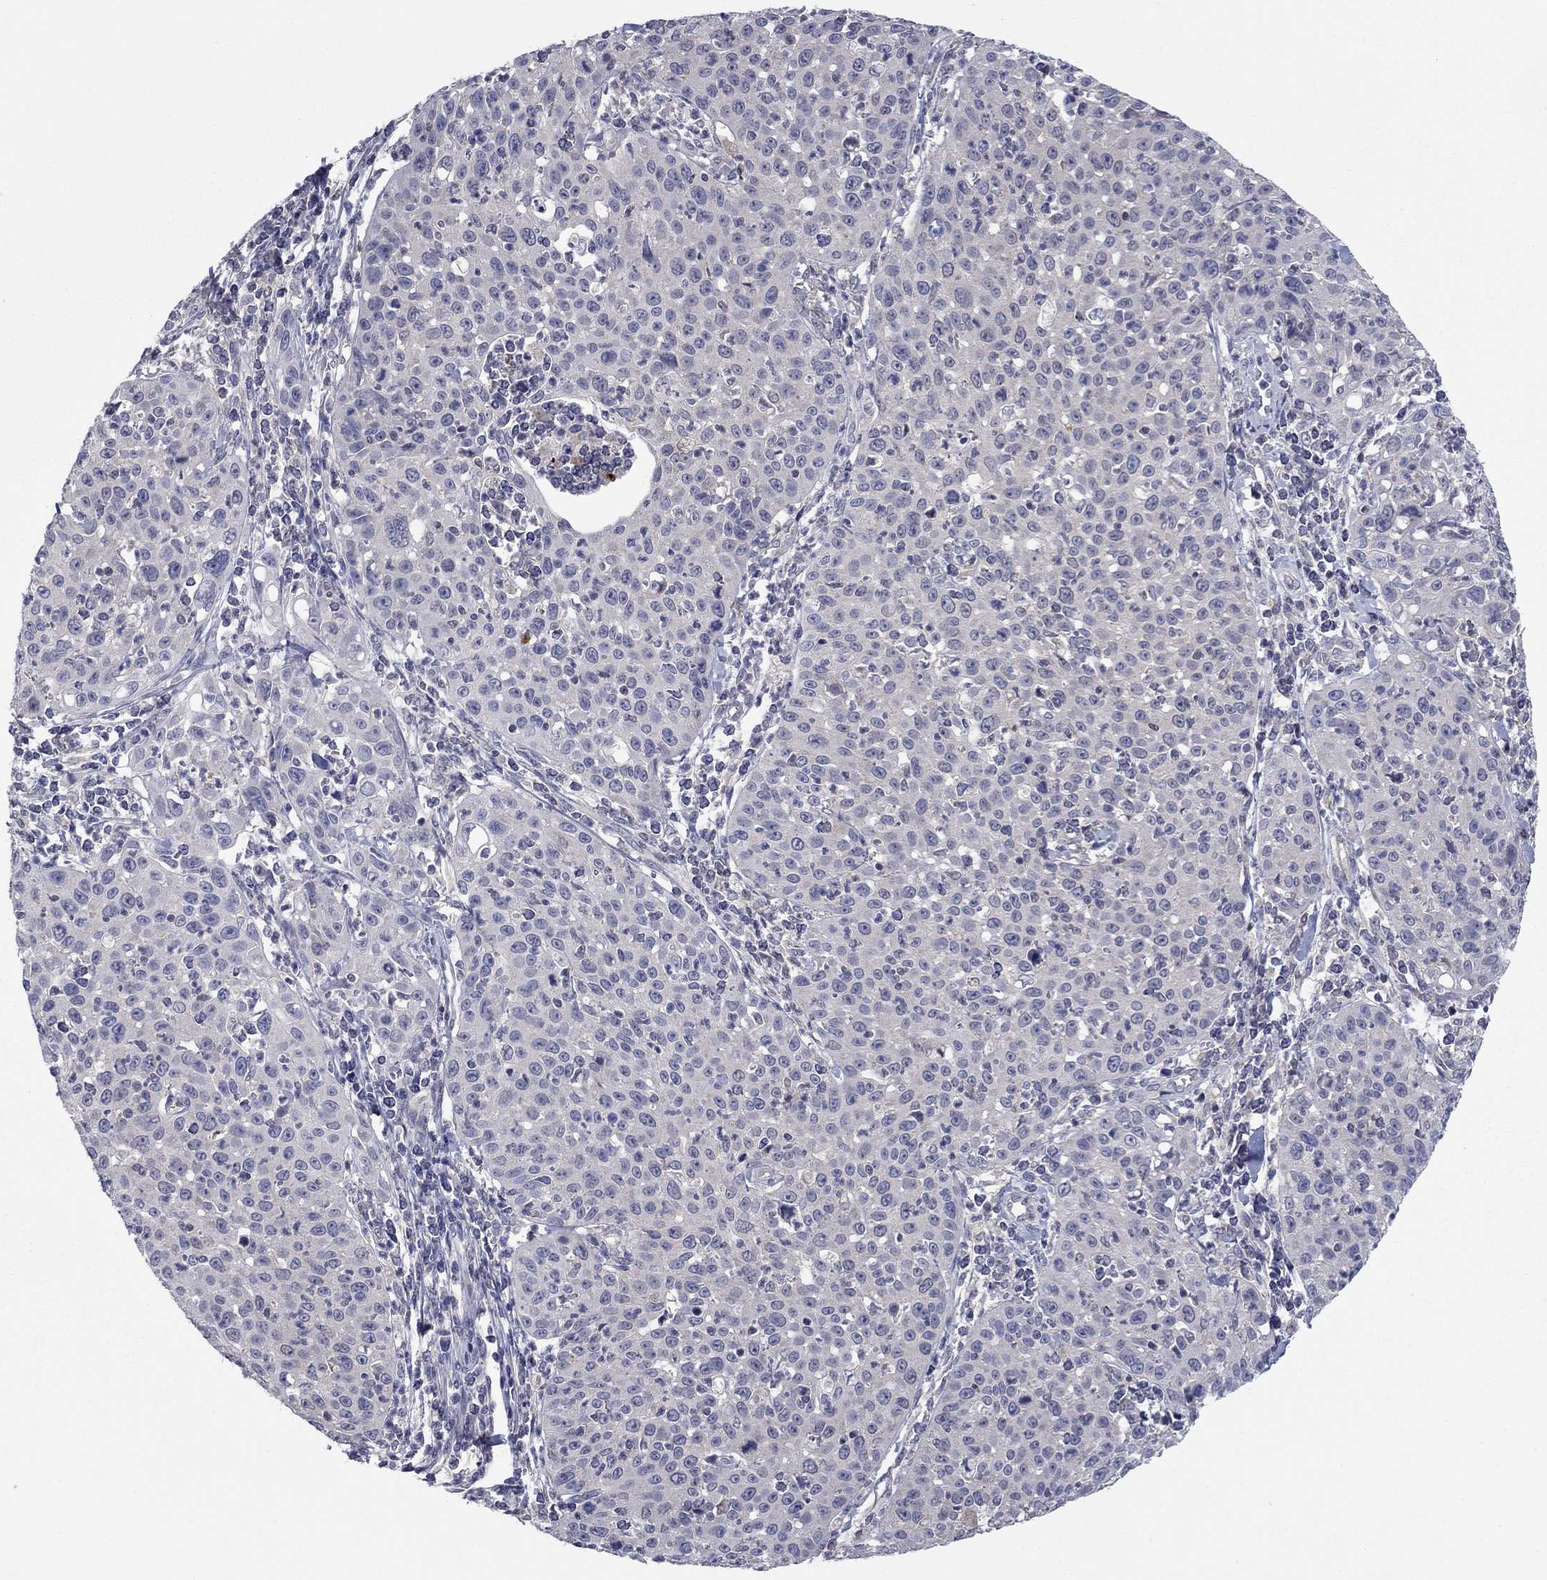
{"staining": {"intensity": "negative", "quantity": "none", "location": "none"}, "tissue": "cervical cancer", "cell_type": "Tumor cells", "image_type": "cancer", "snomed": [{"axis": "morphology", "description": "Squamous cell carcinoma, NOS"}, {"axis": "topography", "description": "Cervix"}], "caption": "Micrograph shows no significant protein positivity in tumor cells of cervical cancer. (Brightfield microscopy of DAB immunohistochemistry (IHC) at high magnification).", "gene": "GRHPR", "patient": {"sex": "female", "age": 26}}